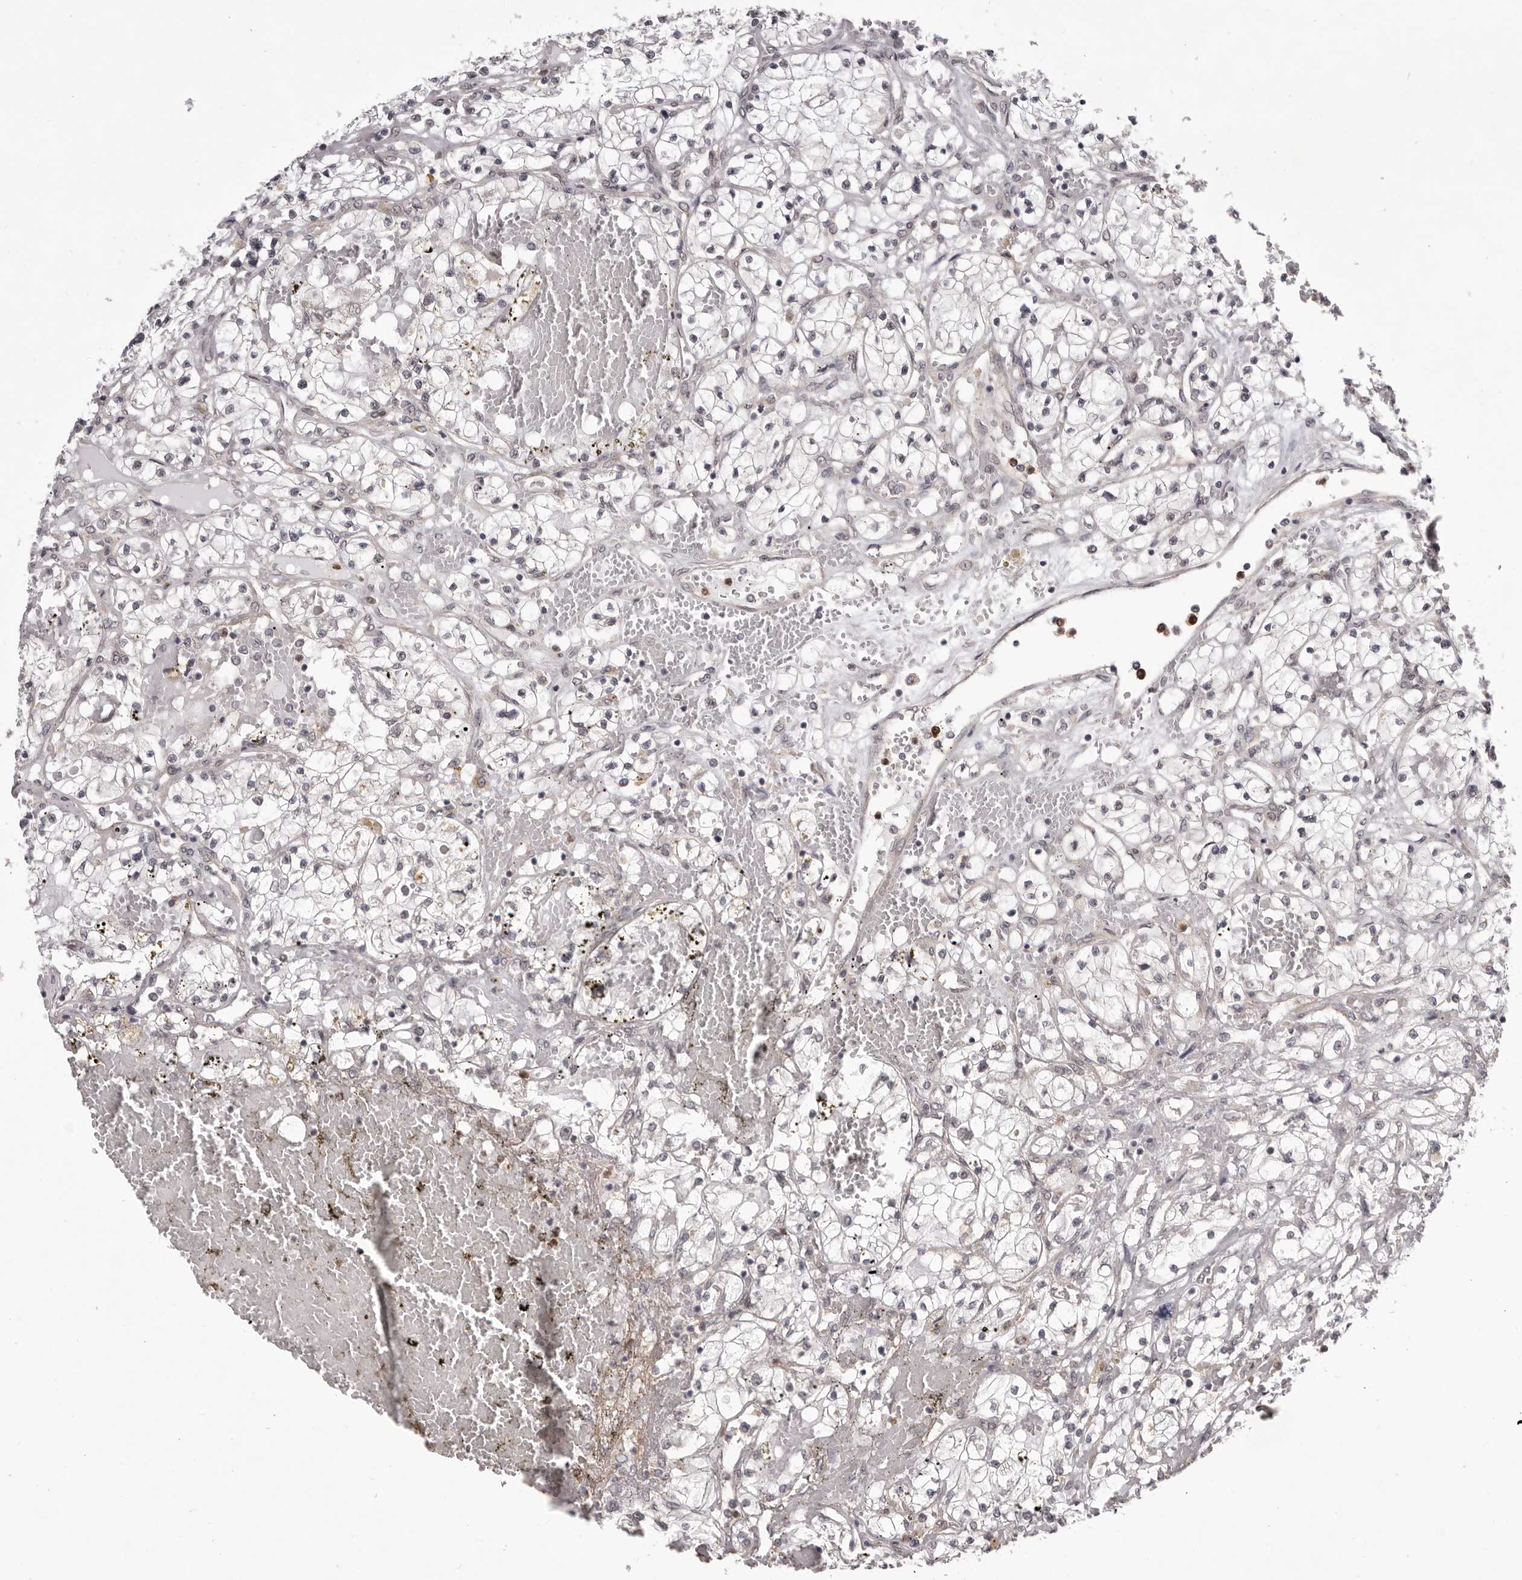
{"staining": {"intensity": "negative", "quantity": "none", "location": "none"}, "tissue": "renal cancer", "cell_type": "Tumor cells", "image_type": "cancer", "snomed": [{"axis": "morphology", "description": "Normal tissue, NOS"}, {"axis": "morphology", "description": "Adenocarcinoma, NOS"}, {"axis": "topography", "description": "Kidney"}], "caption": "The IHC micrograph has no significant expression in tumor cells of adenocarcinoma (renal) tissue.", "gene": "RNF2", "patient": {"sex": "male", "age": 68}}